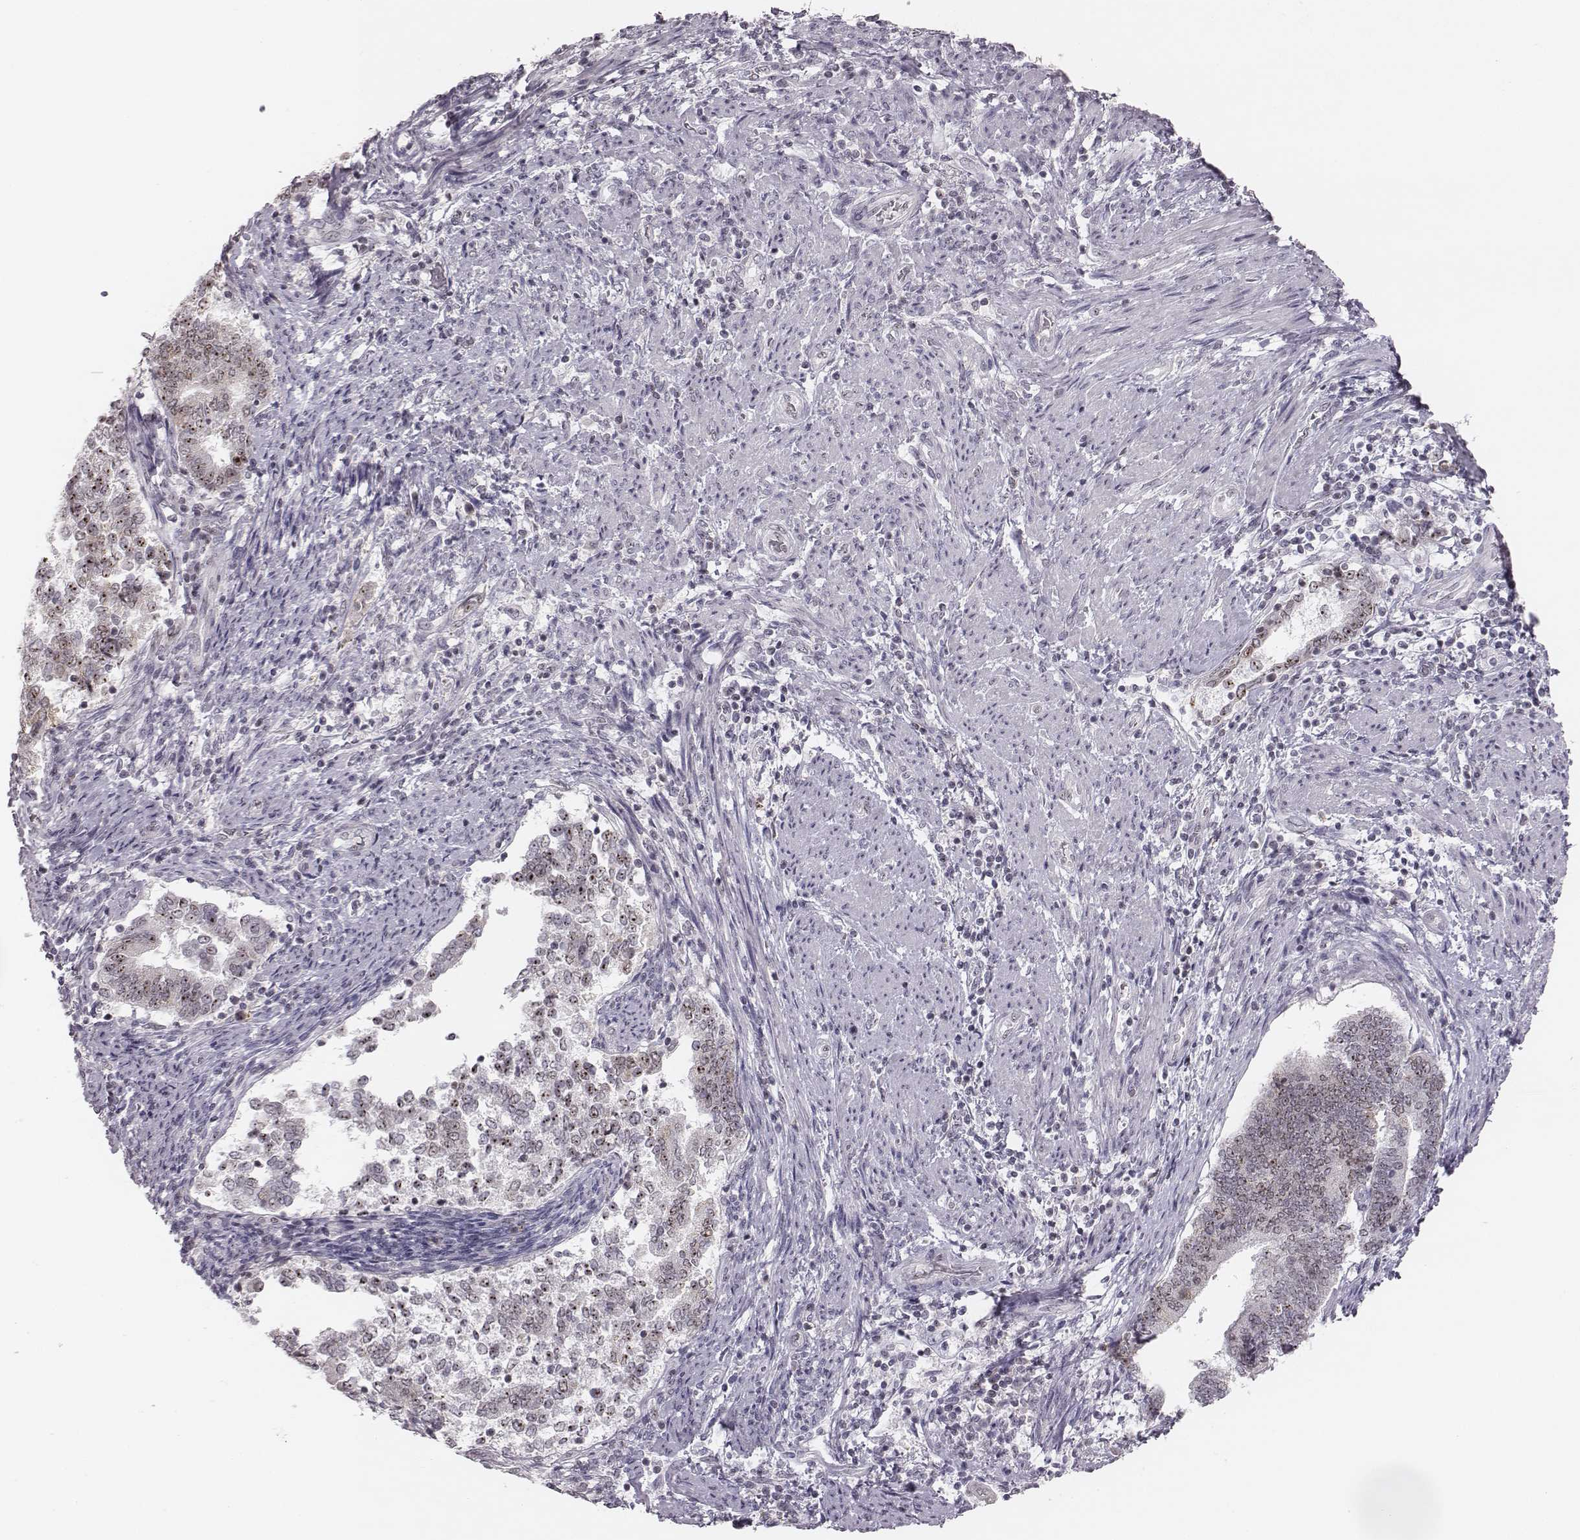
{"staining": {"intensity": "weak", "quantity": "<25%", "location": "nuclear"}, "tissue": "endometrial cancer", "cell_type": "Tumor cells", "image_type": "cancer", "snomed": [{"axis": "morphology", "description": "Adenocarcinoma, NOS"}, {"axis": "topography", "description": "Endometrium"}], "caption": "Protein analysis of endometrial cancer (adenocarcinoma) reveals no significant positivity in tumor cells.", "gene": "NIFK", "patient": {"sex": "female", "age": 65}}